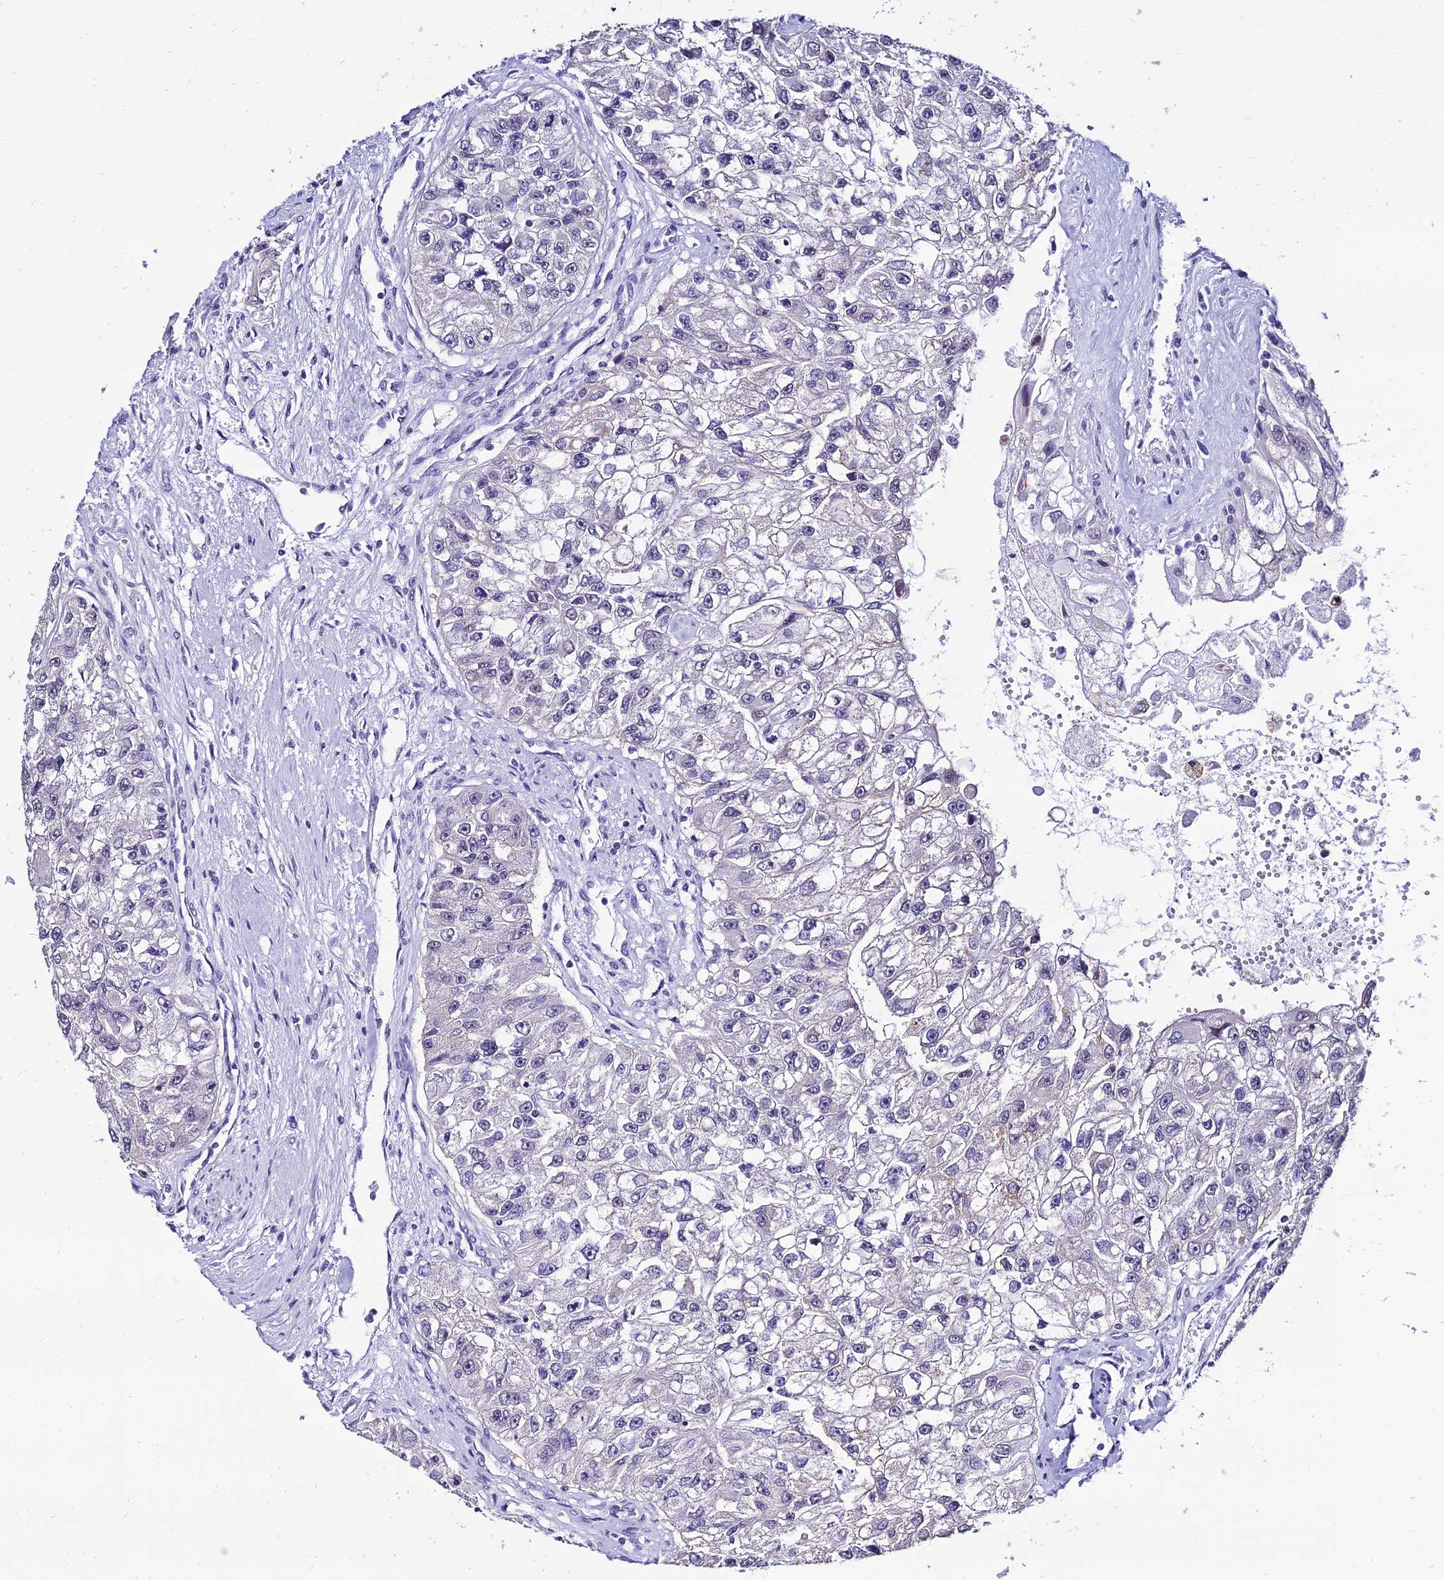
{"staining": {"intensity": "negative", "quantity": "none", "location": "none"}, "tissue": "renal cancer", "cell_type": "Tumor cells", "image_type": "cancer", "snomed": [{"axis": "morphology", "description": "Adenocarcinoma, NOS"}, {"axis": "topography", "description": "Kidney"}], "caption": "Immunohistochemical staining of renal cancer (adenocarcinoma) exhibits no significant expression in tumor cells.", "gene": "PPP4R2", "patient": {"sex": "male", "age": 63}}